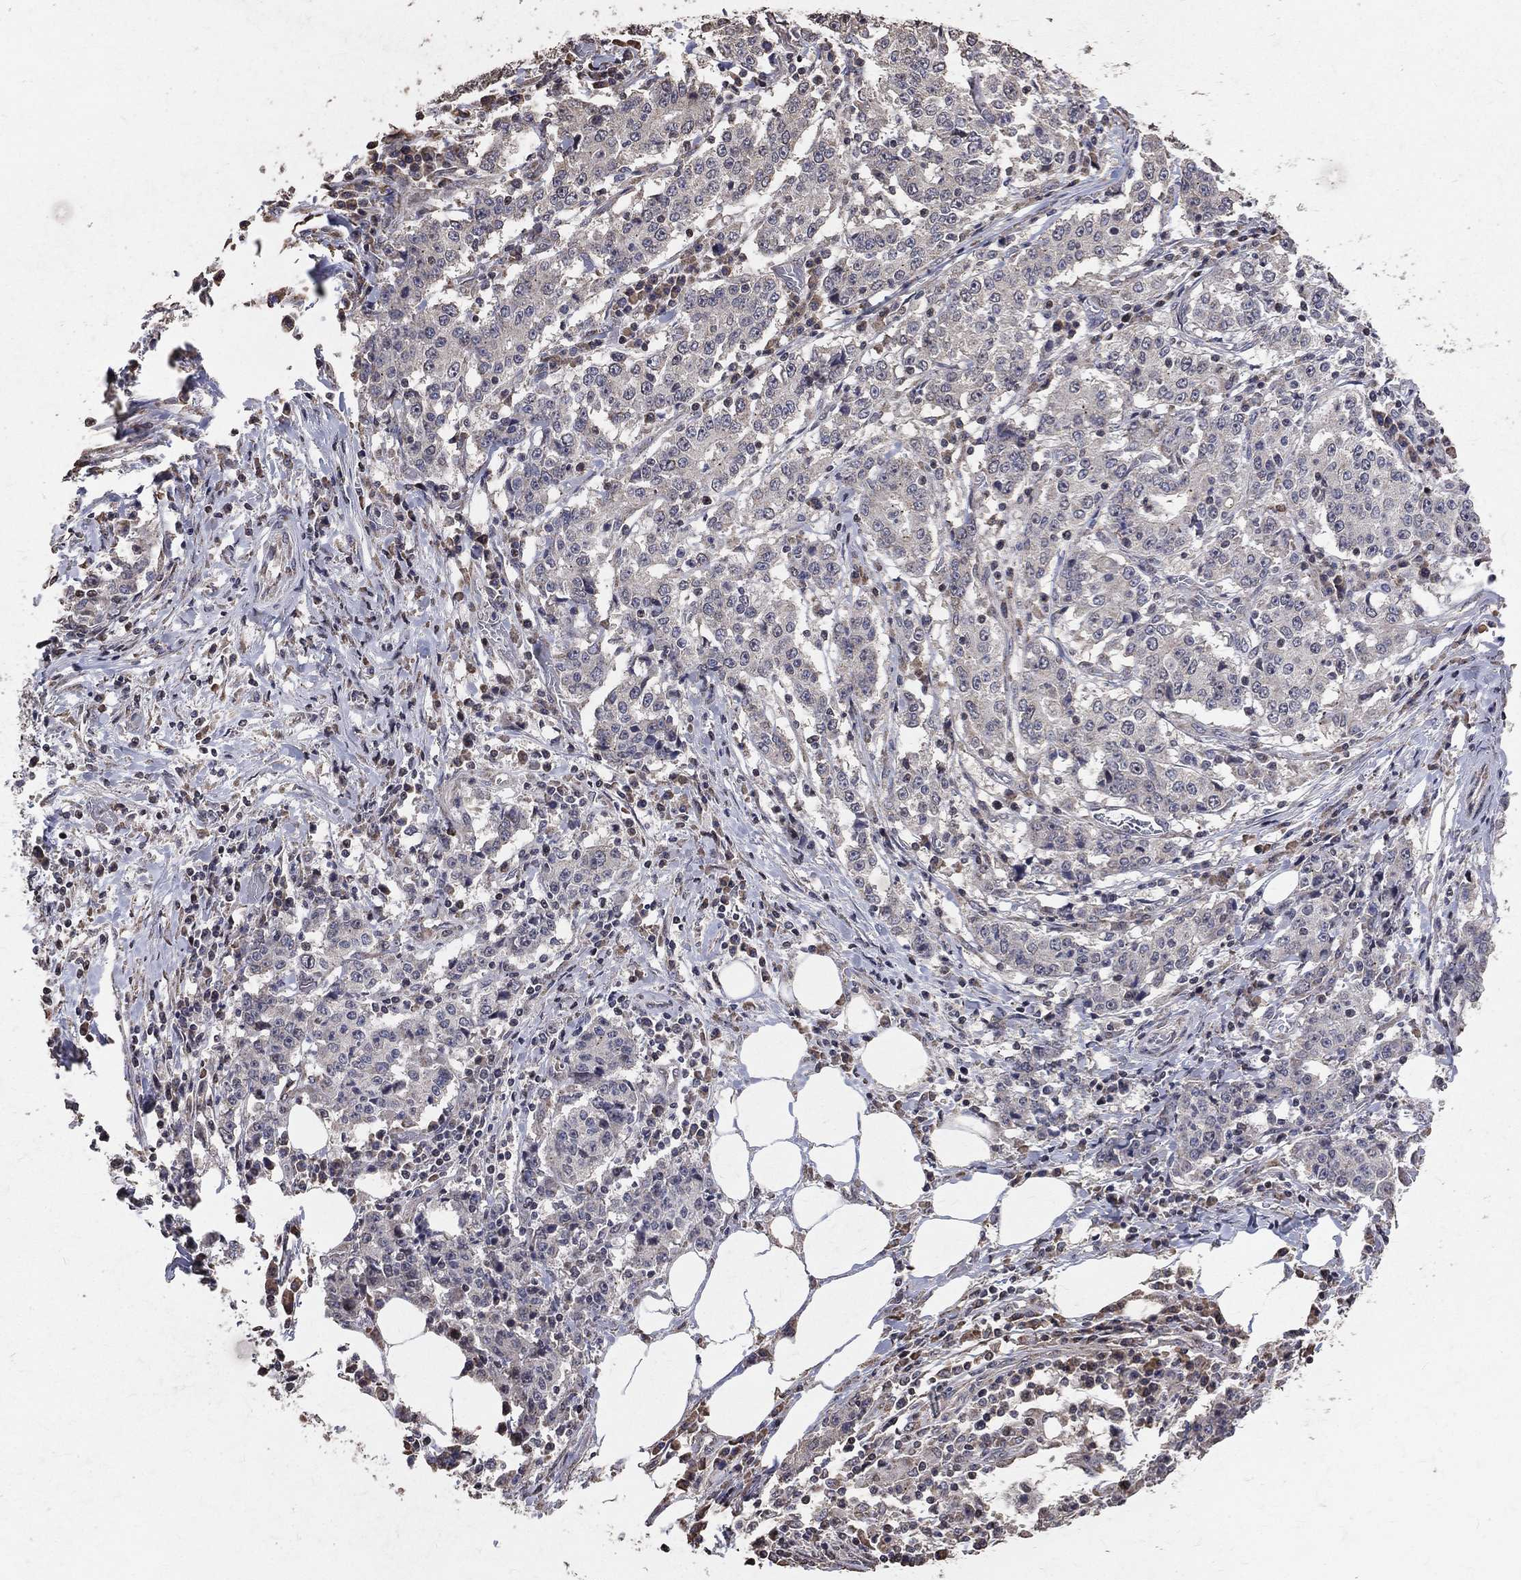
{"staining": {"intensity": "negative", "quantity": "none", "location": "none"}, "tissue": "stomach cancer", "cell_type": "Tumor cells", "image_type": "cancer", "snomed": [{"axis": "morphology", "description": "Adenocarcinoma, NOS"}, {"axis": "topography", "description": "Stomach"}], "caption": "DAB (3,3'-diaminobenzidine) immunohistochemical staining of human stomach cancer demonstrates no significant positivity in tumor cells. The staining was performed using DAB (3,3'-diaminobenzidine) to visualize the protein expression in brown, while the nuclei were stained in blue with hematoxylin (Magnification: 20x).", "gene": "LY6K", "patient": {"sex": "male", "age": 59}}